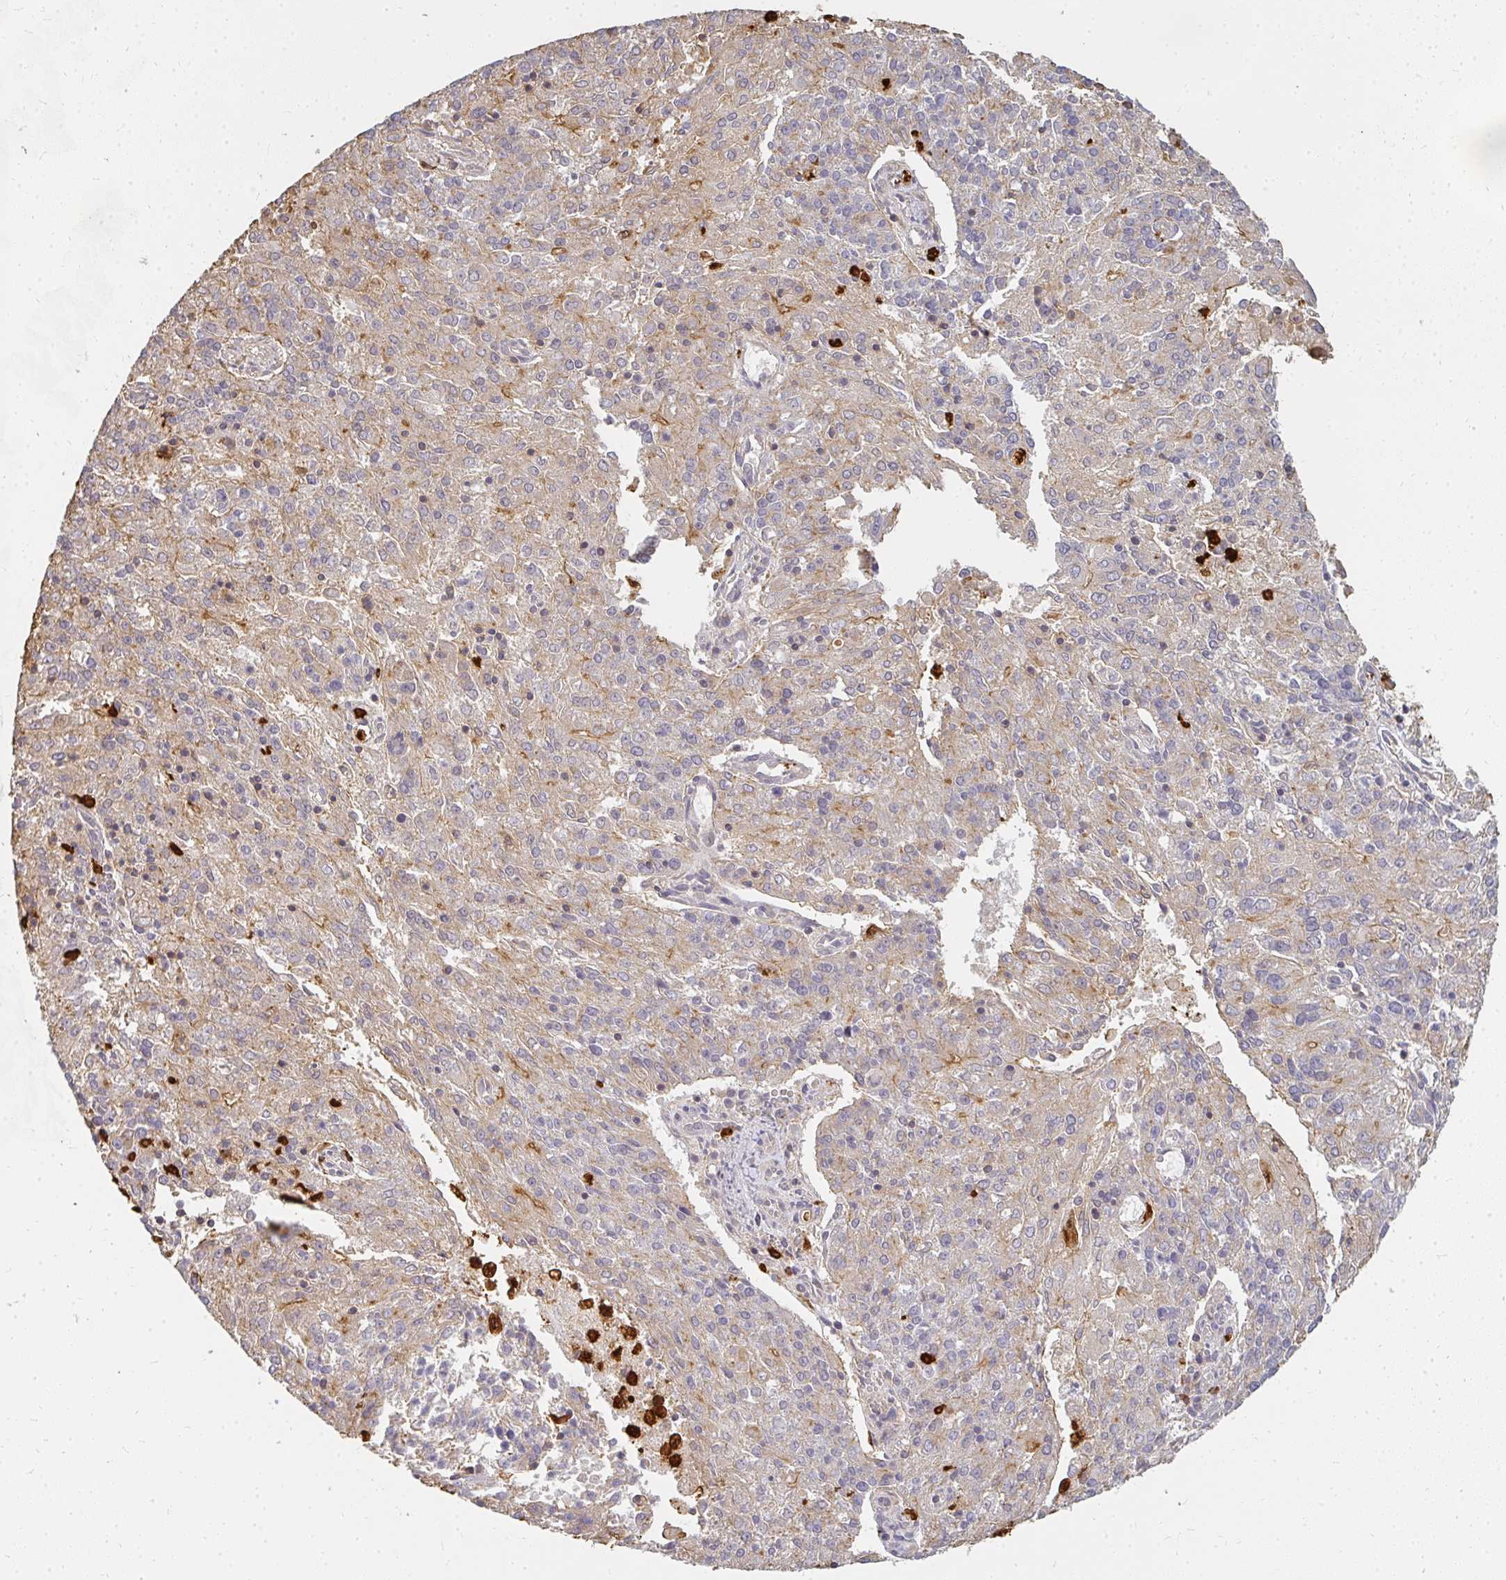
{"staining": {"intensity": "weak", "quantity": "25%-75%", "location": "cytoplasmic/membranous"}, "tissue": "endometrial cancer", "cell_type": "Tumor cells", "image_type": "cancer", "snomed": [{"axis": "morphology", "description": "Adenocarcinoma, NOS"}, {"axis": "topography", "description": "Endometrium"}], "caption": "An immunohistochemistry photomicrograph of tumor tissue is shown. Protein staining in brown shows weak cytoplasmic/membranous positivity in endometrial adenocarcinoma within tumor cells.", "gene": "CNTRL", "patient": {"sex": "female", "age": 82}}